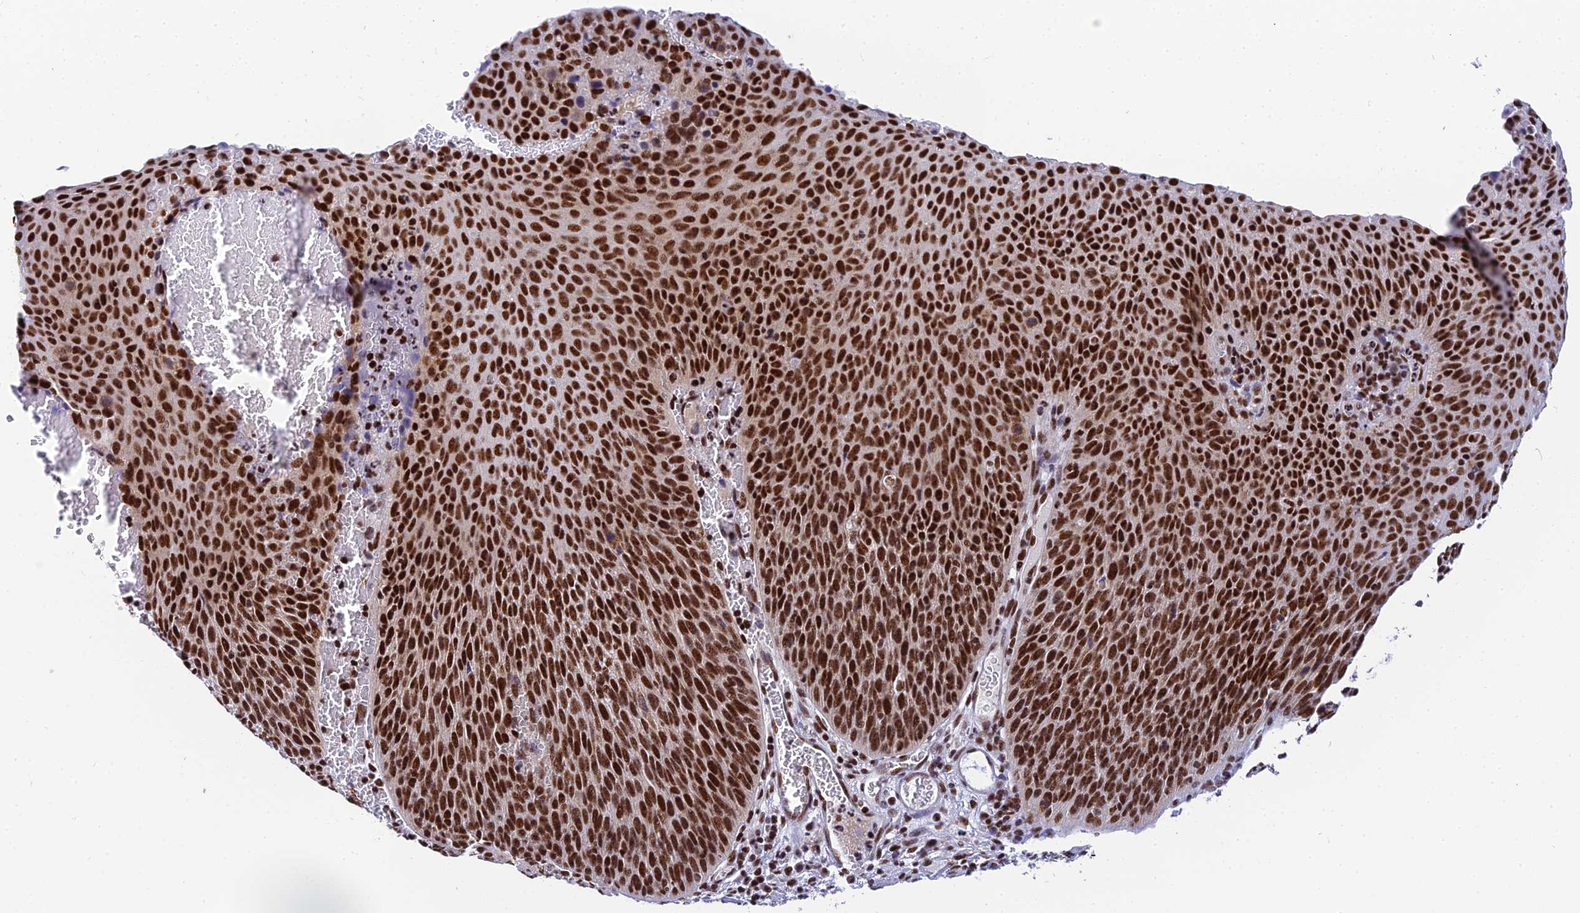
{"staining": {"intensity": "strong", "quantity": ">75%", "location": "nuclear"}, "tissue": "cervical cancer", "cell_type": "Tumor cells", "image_type": "cancer", "snomed": [{"axis": "morphology", "description": "Squamous cell carcinoma, NOS"}, {"axis": "topography", "description": "Cervix"}], "caption": "Human cervical cancer (squamous cell carcinoma) stained with a protein marker displays strong staining in tumor cells.", "gene": "USP22", "patient": {"sex": "female", "age": 55}}